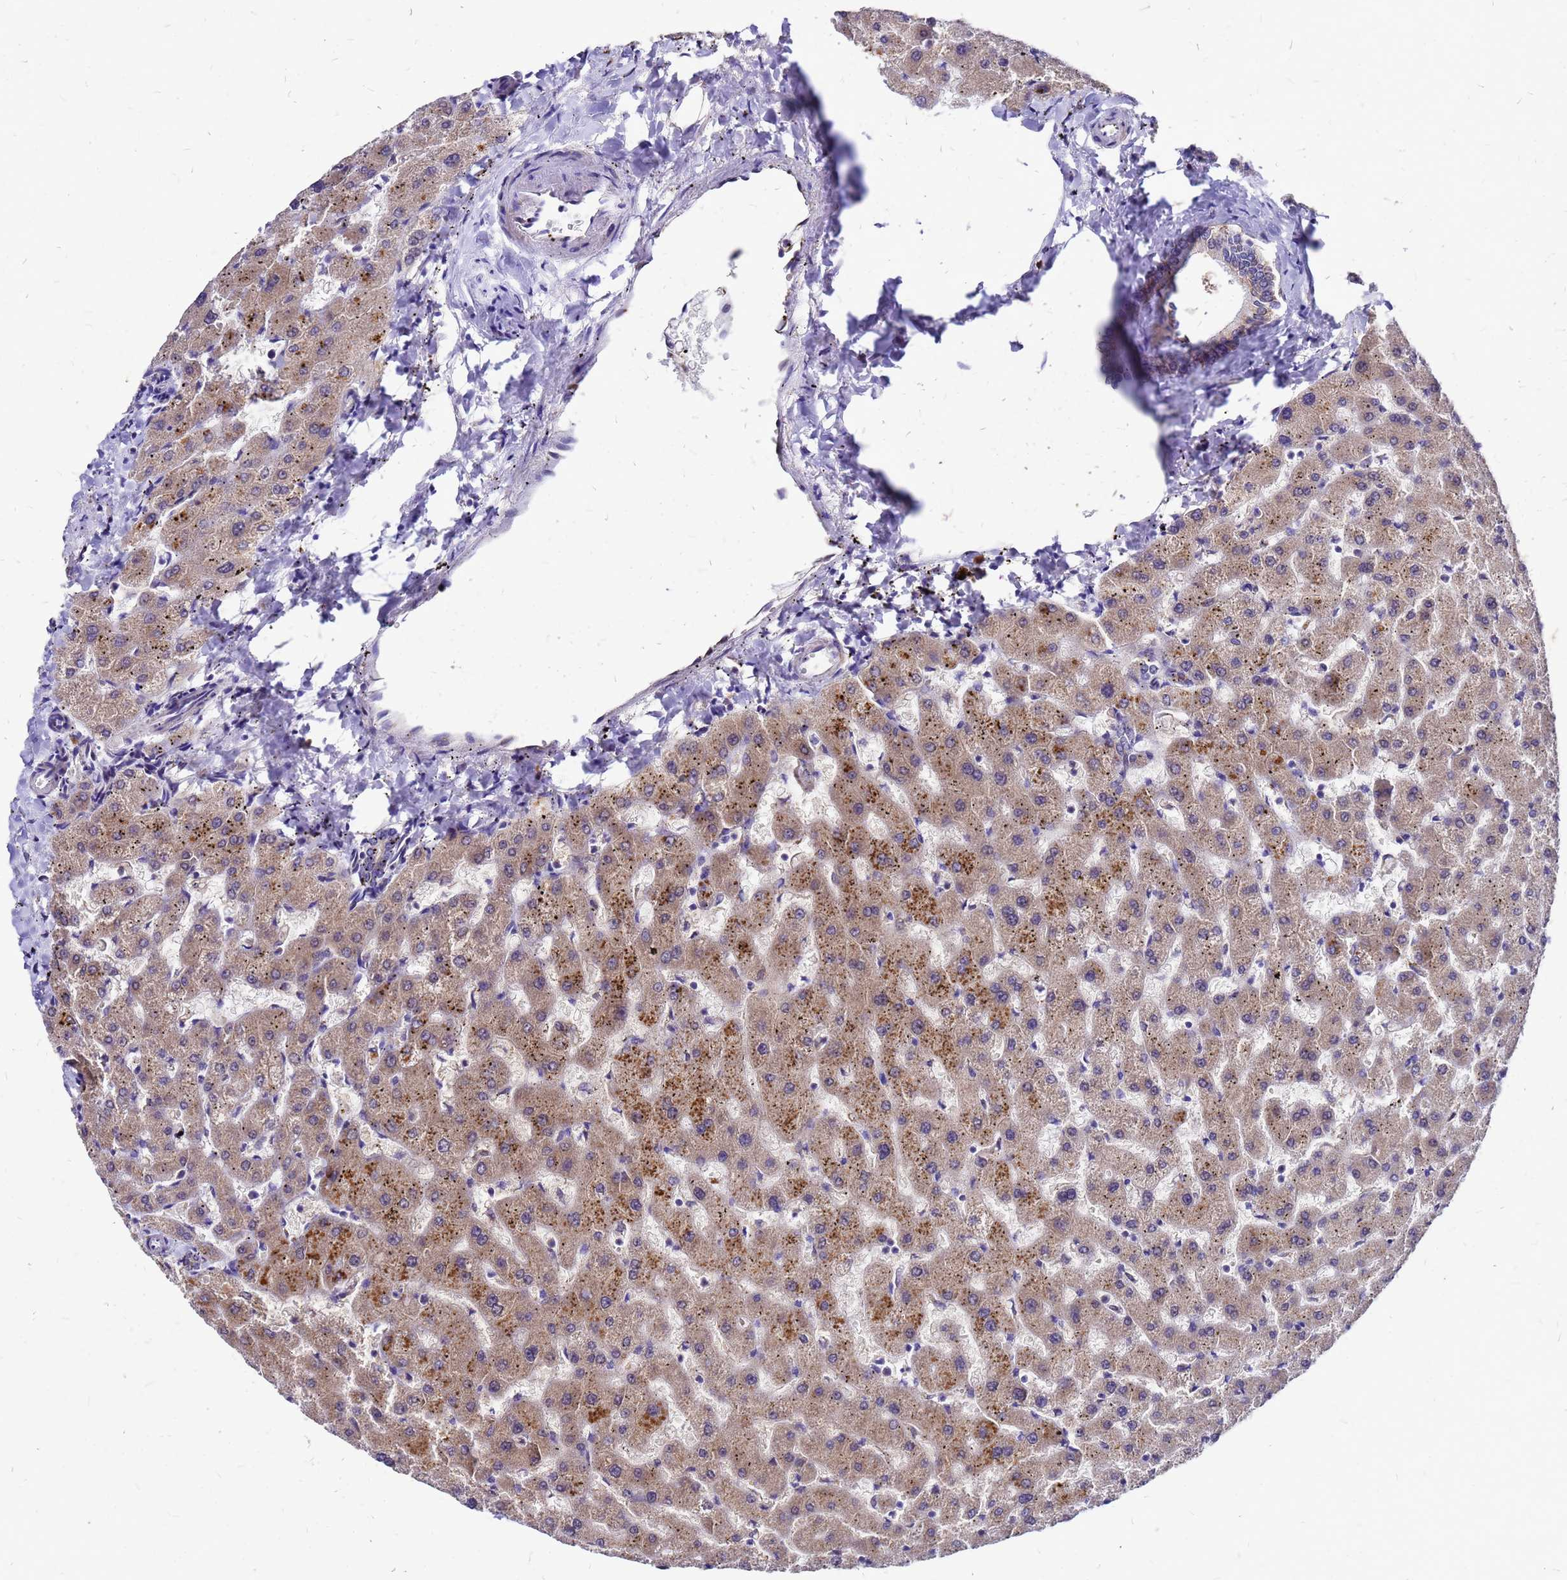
{"staining": {"intensity": "weak", "quantity": "25%-75%", "location": "cytoplasmic/membranous"}, "tissue": "liver", "cell_type": "Cholangiocytes", "image_type": "normal", "snomed": [{"axis": "morphology", "description": "Normal tissue, NOS"}, {"axis": "topography", "description": "Liver"}], "caption": "Immunohistochemical staining of unremarkable liver displays 25%-75% levels of weak cytoplasmic/membranous protein staining in approximately 25%-75% of cholangiocytes. Nuclei are stained in blue.", "gene": "DUSP23", "patient": {"sex": "female", "age": 63}}